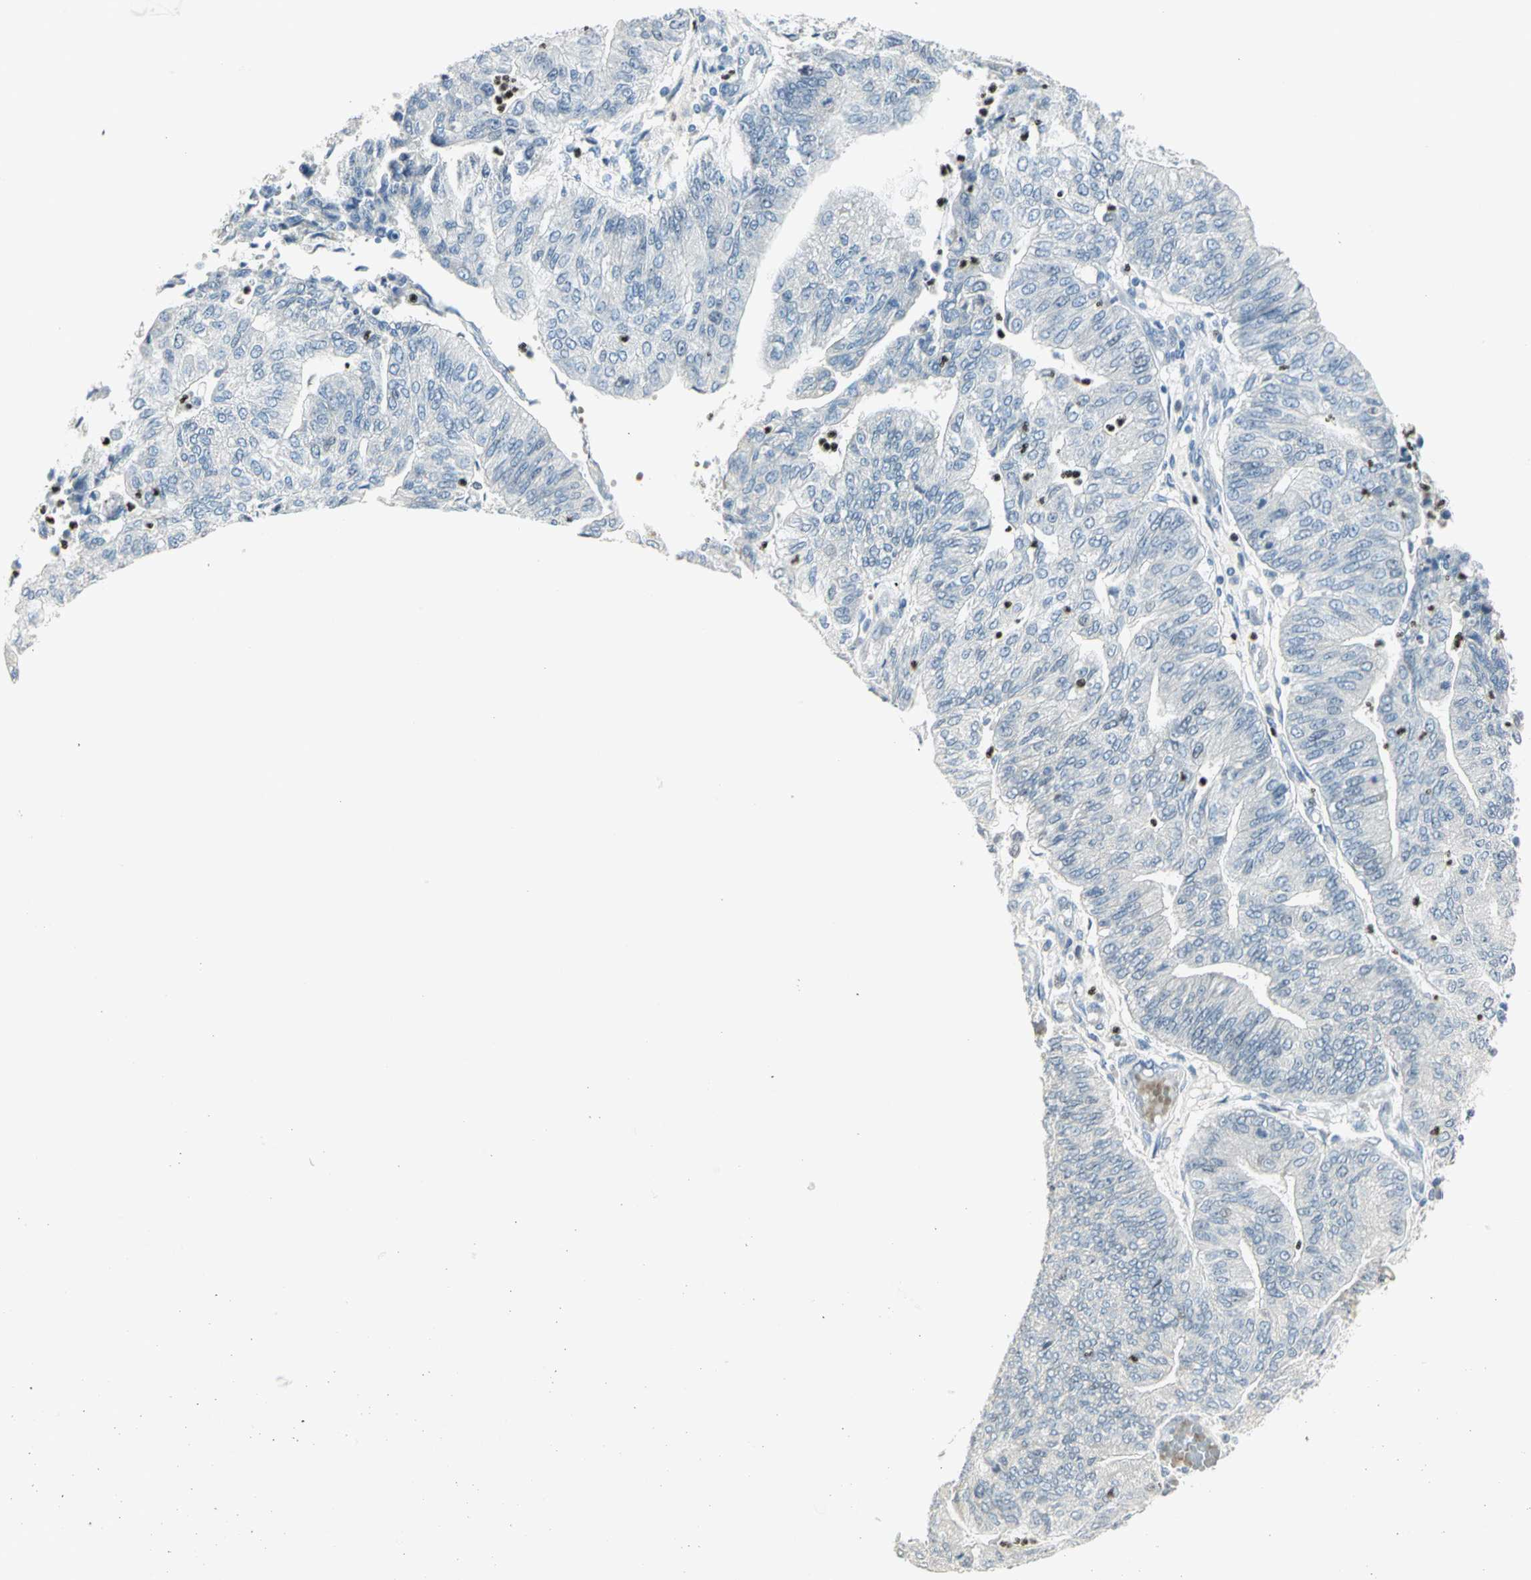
{"staining": {"intensity": "negative", "quantity": "none", "location": "none"}, "tissue": "endometrial cancer", "cell_type": "Tumor cells", "image_type": "cancer", "snomed": [{"axis": "morphology", "description": "Adenocarcinoma, NOS"}, {"axis": "topography", "description": "Endometrium"}], "caption": "Protein analysis of adenocarcinoma (endometrial) demonstrates no significant positivity in tumor cells. The staining was performed using DAB to visualize the protein expression in brown, while the nuclei were stained in blue with hematoxylin (Magnification: 20x).", "gene": "BCL6", "patient": {"sex": "female", "age": 59}}